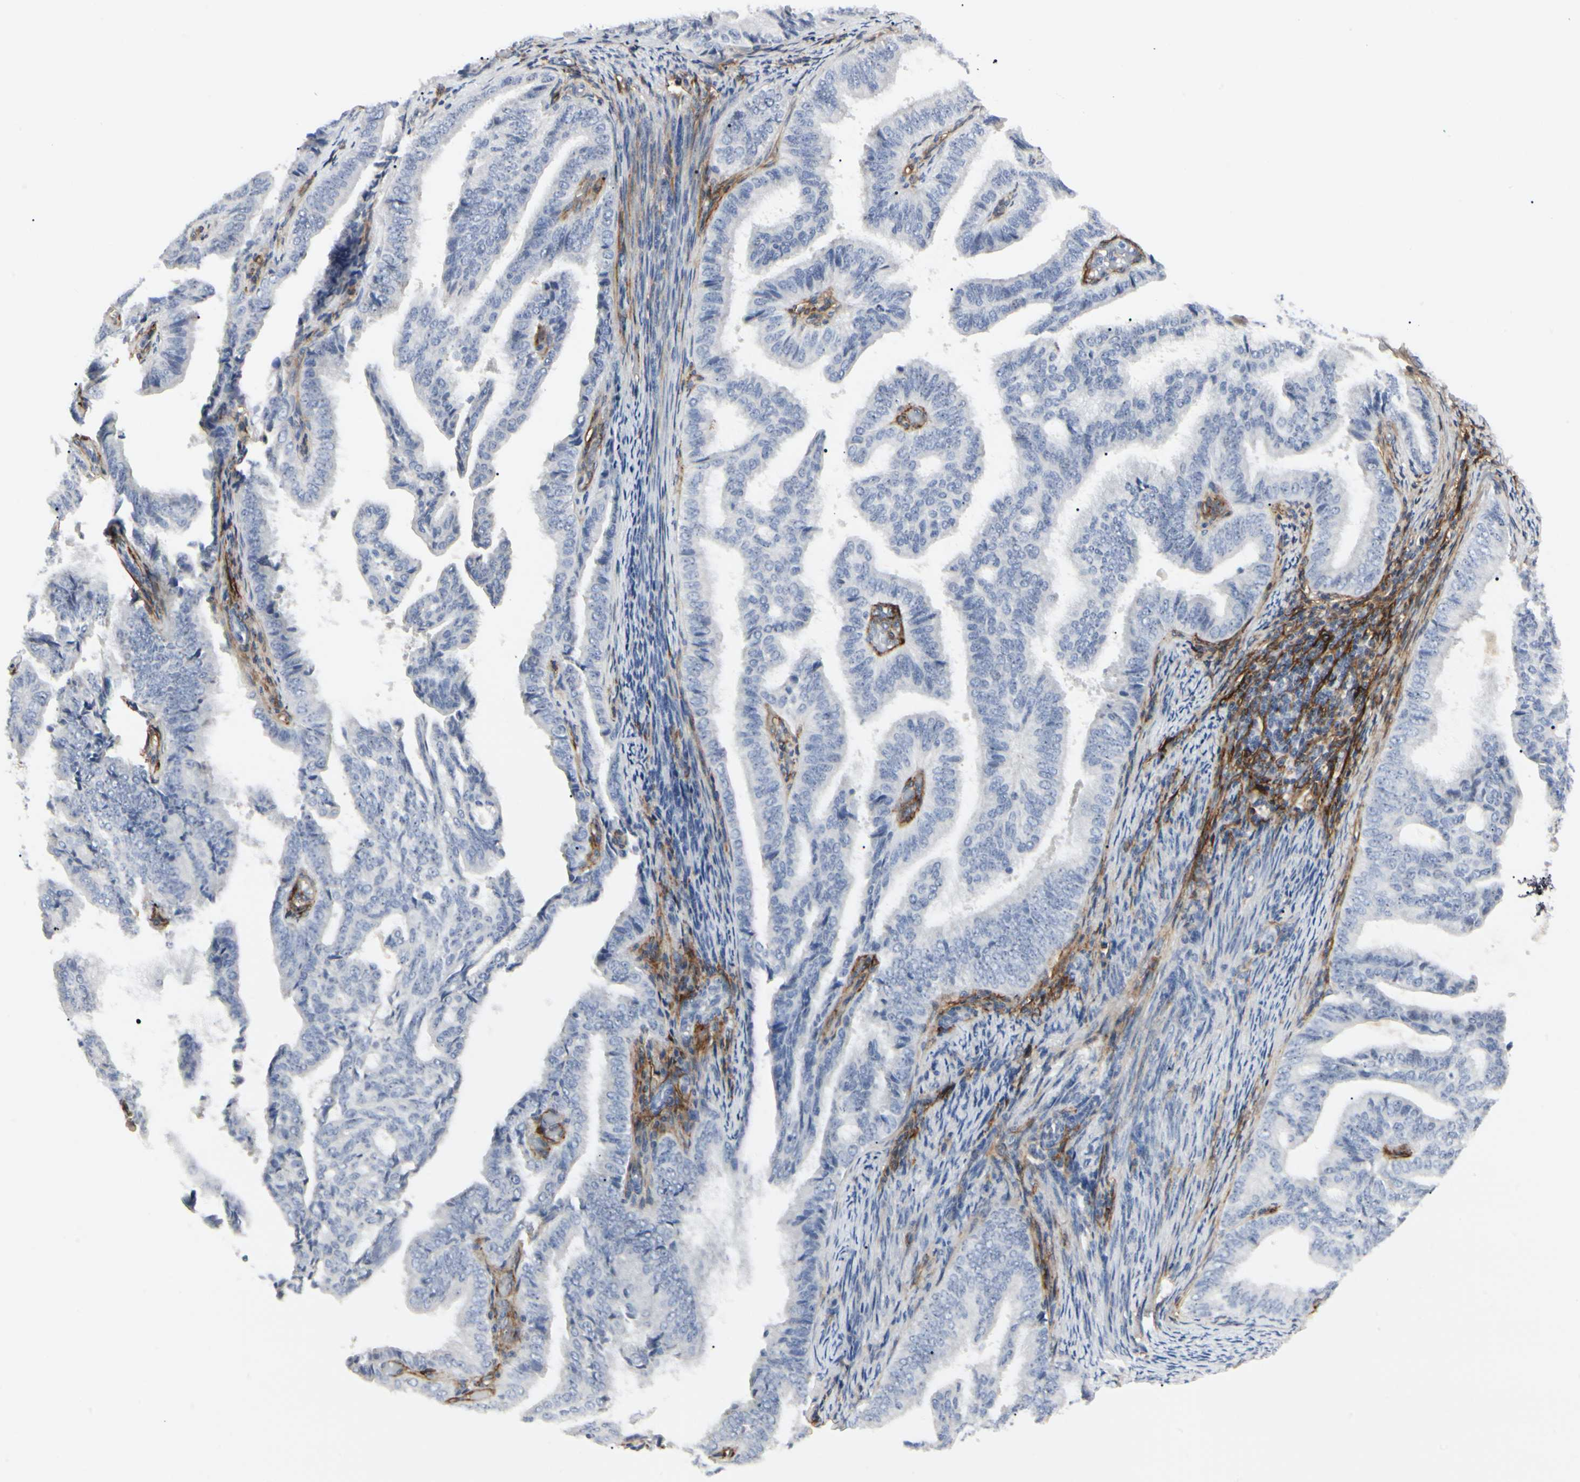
{"staining": {"intensity": "negative", "quantity": "none", "location": "none"}, "tissue": "endometrial cancer", "cell_type": "Tumor cells", "image_type": "cancer", "snomed": [{"axis": "morphology", "description": "Adenocarcinoma, NOS"}, {"axis": "topography", "description": "Endometrium"}], "caption": "Human adenocarcinoma (endometrial) stained for a protein using immunohistochemistry (IHC) demonstrates no expression in tumor cells.", "gene": "GGT5", "patient": {"sex": "female", "age": 58}}